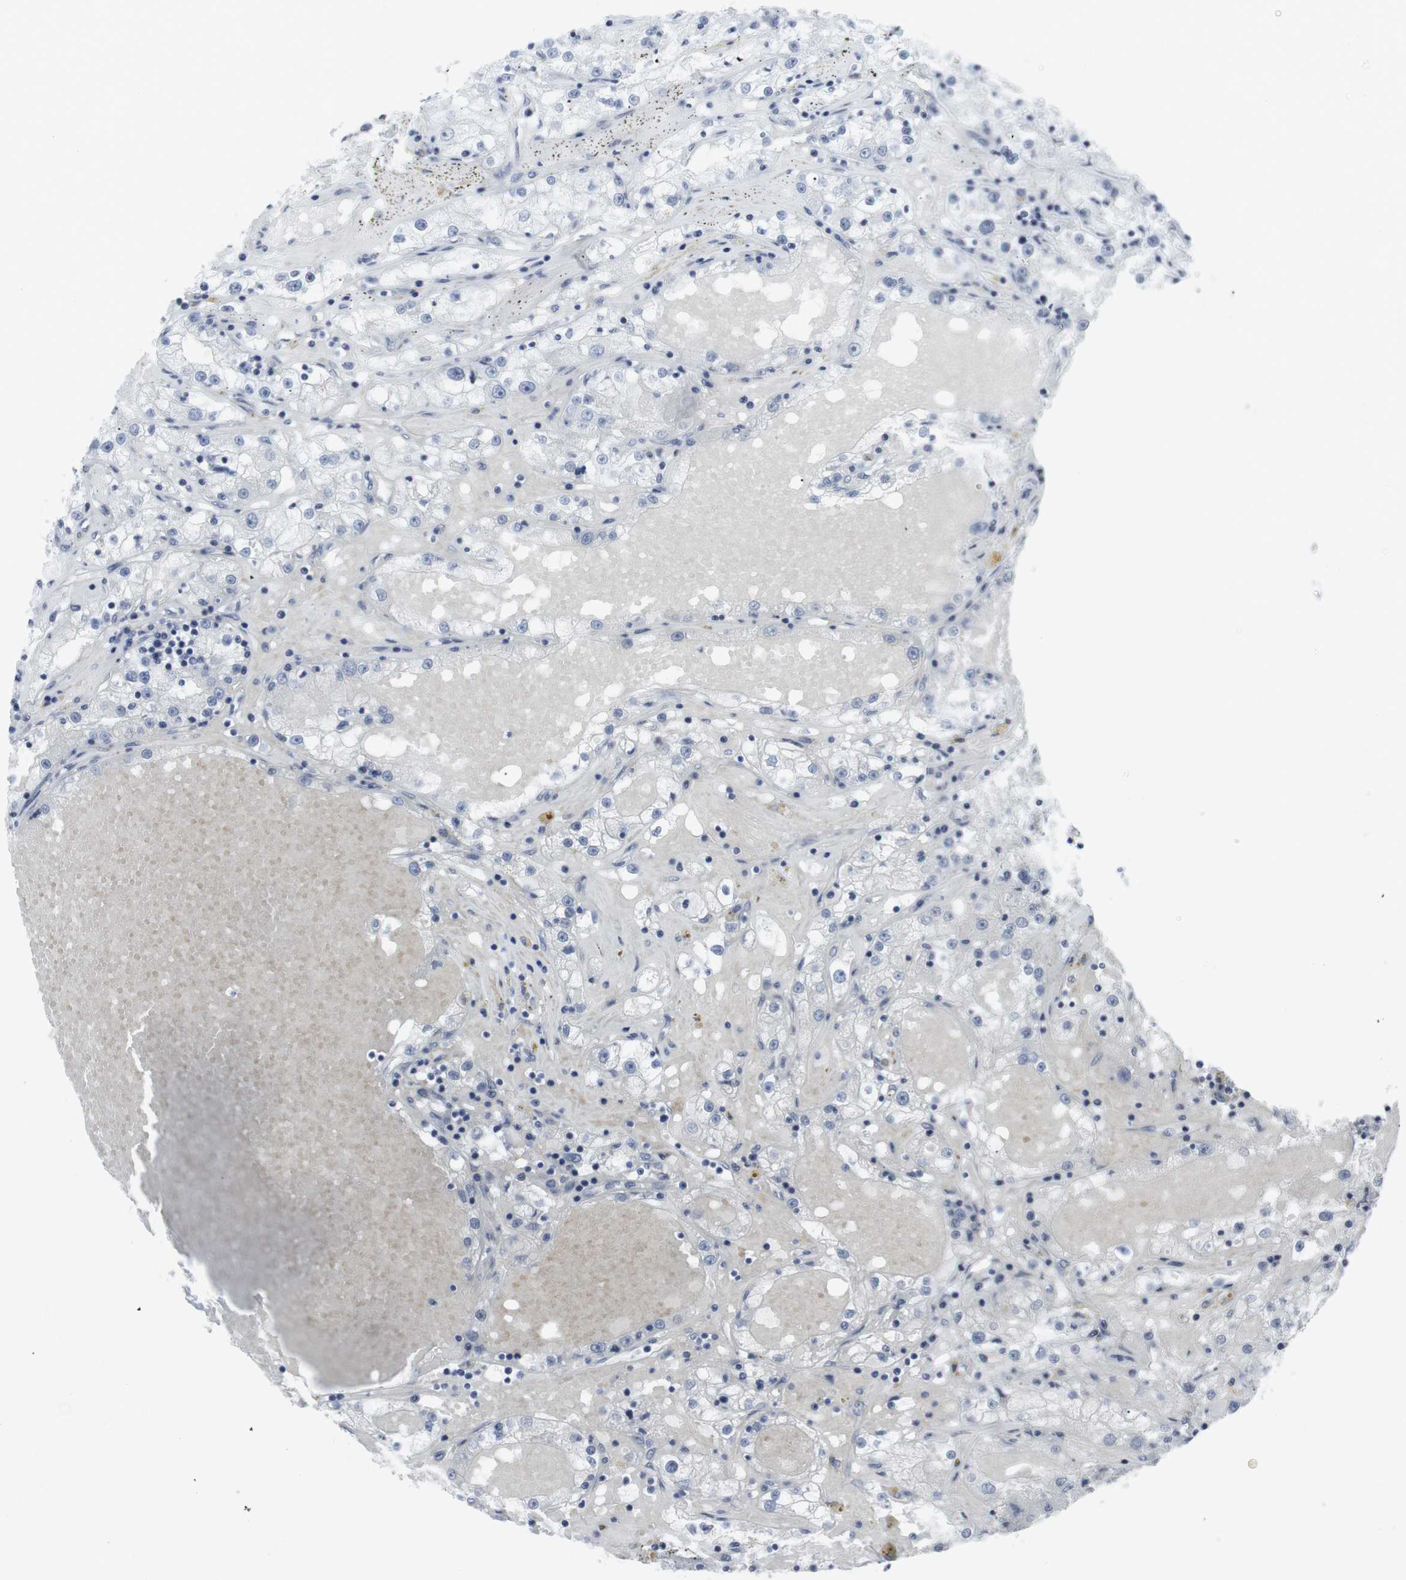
{"staining": {"intensity": "negative", "quantity": "none", "location": "none"}, "tissue": "renal cancer", "cell_type": "Tumor cells", "image_type": "cancer", "snomed": [{"axis": "morphology", "description": "Adenocarcinoma, NOS"}, {"axis": "topography", "description": "Kidney"}], "caption": "Protein analysis of adenocarcinoma (renal) demonstrates no significant expression in tumor cells. (DAB (3,3'-diaminobenzidine) immunohistochemistry (IHC), high magnification).", "gene": "GEMIN2", "patient": {"sex": "male", "age": 56}}